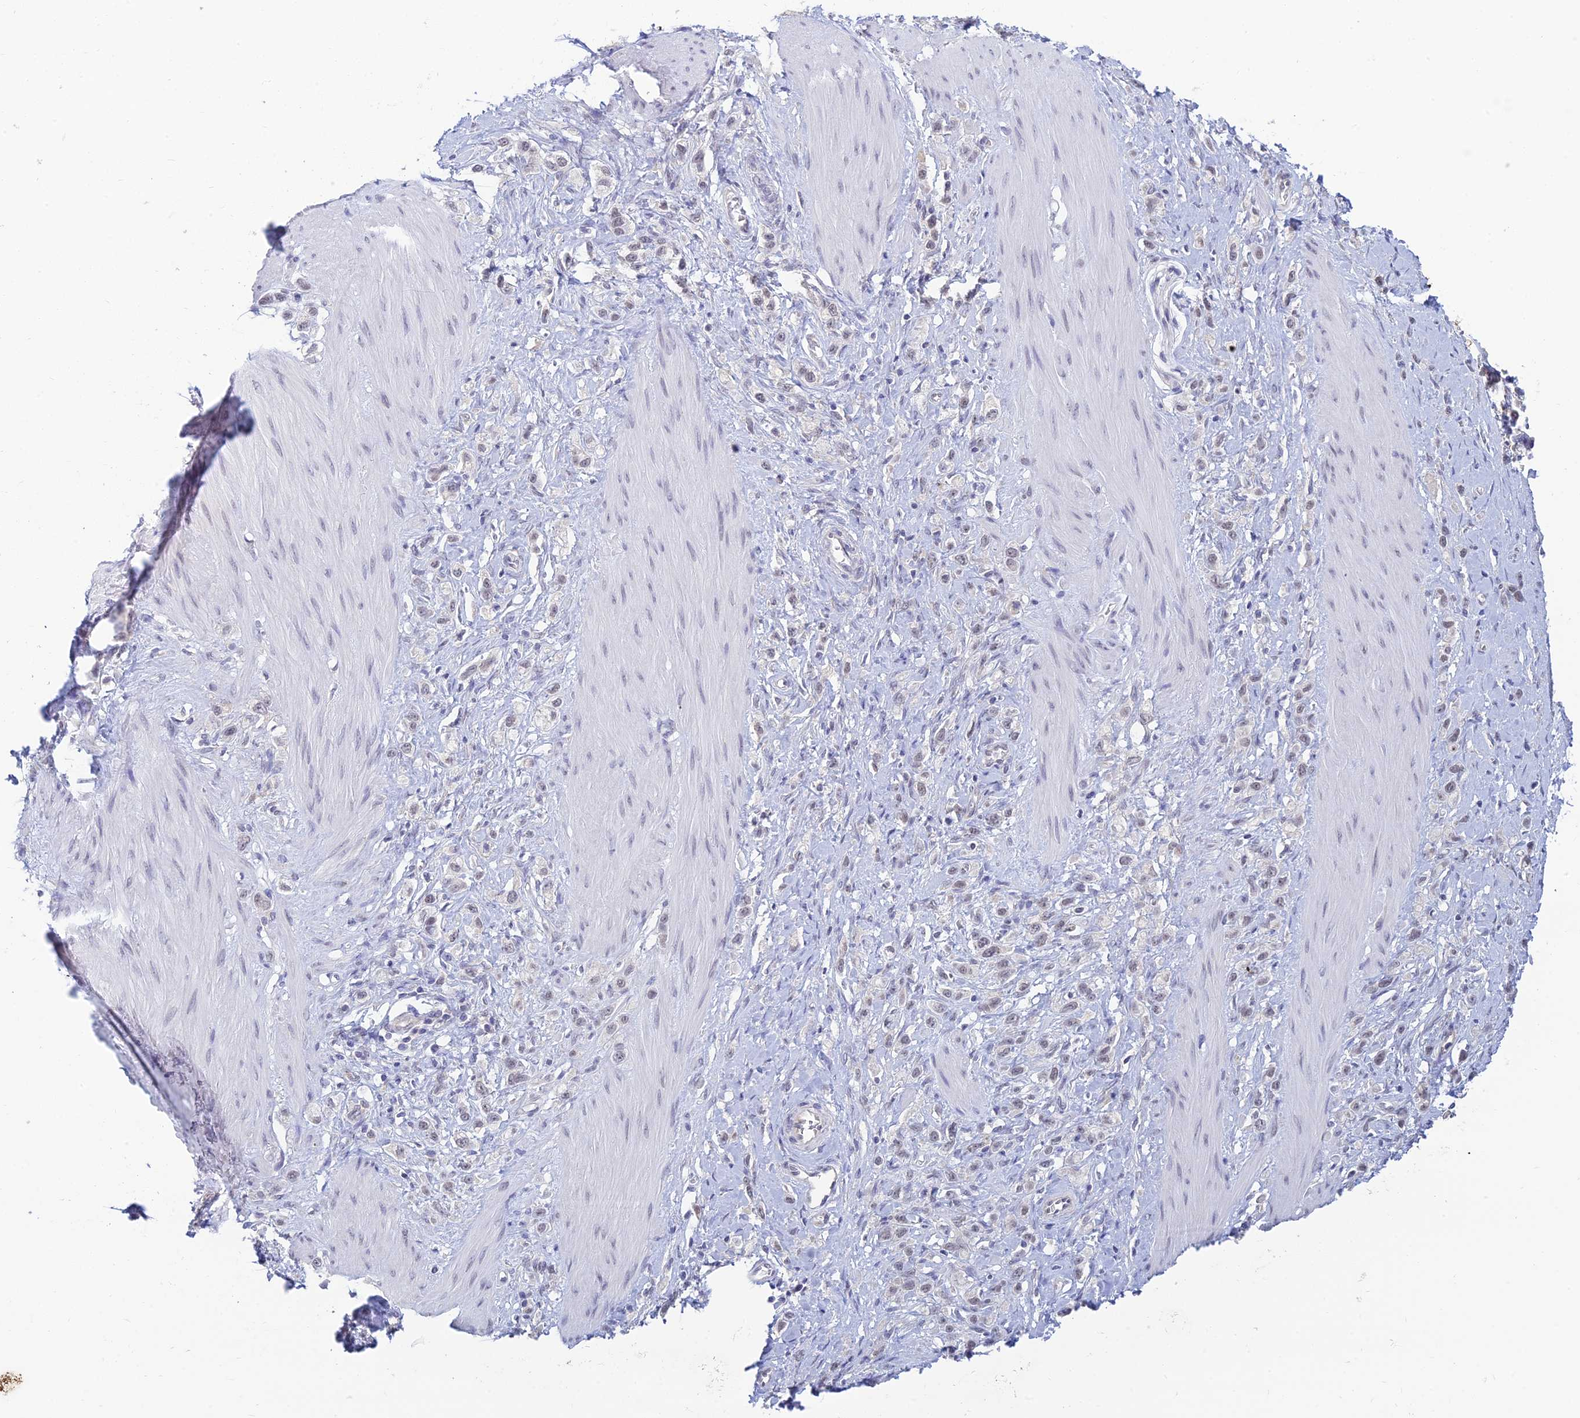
{"staining": {"intensity": "negative", "quantity": "none", "location": "none"}, "tissue": "stomach cancer", "cell_type": "Tumor cells", "image_type": "cancer", "snomed": [{"axis": "morphology", "description": "Adenocarcinoma, NOS"}, {"axis": "topography", "description": "Stomach"}], "caption": "Immunohistochemistry of stomach adenocarcinoma demonstrates no expression in tumor cells. The staining is performed using DAB (3,3'-diaminobenzidine) brown chromogen with nuclei counter-stained in using hematoxylin.", "gene": "SKIC8", "patient": {"sex": "female", "age": 65}}